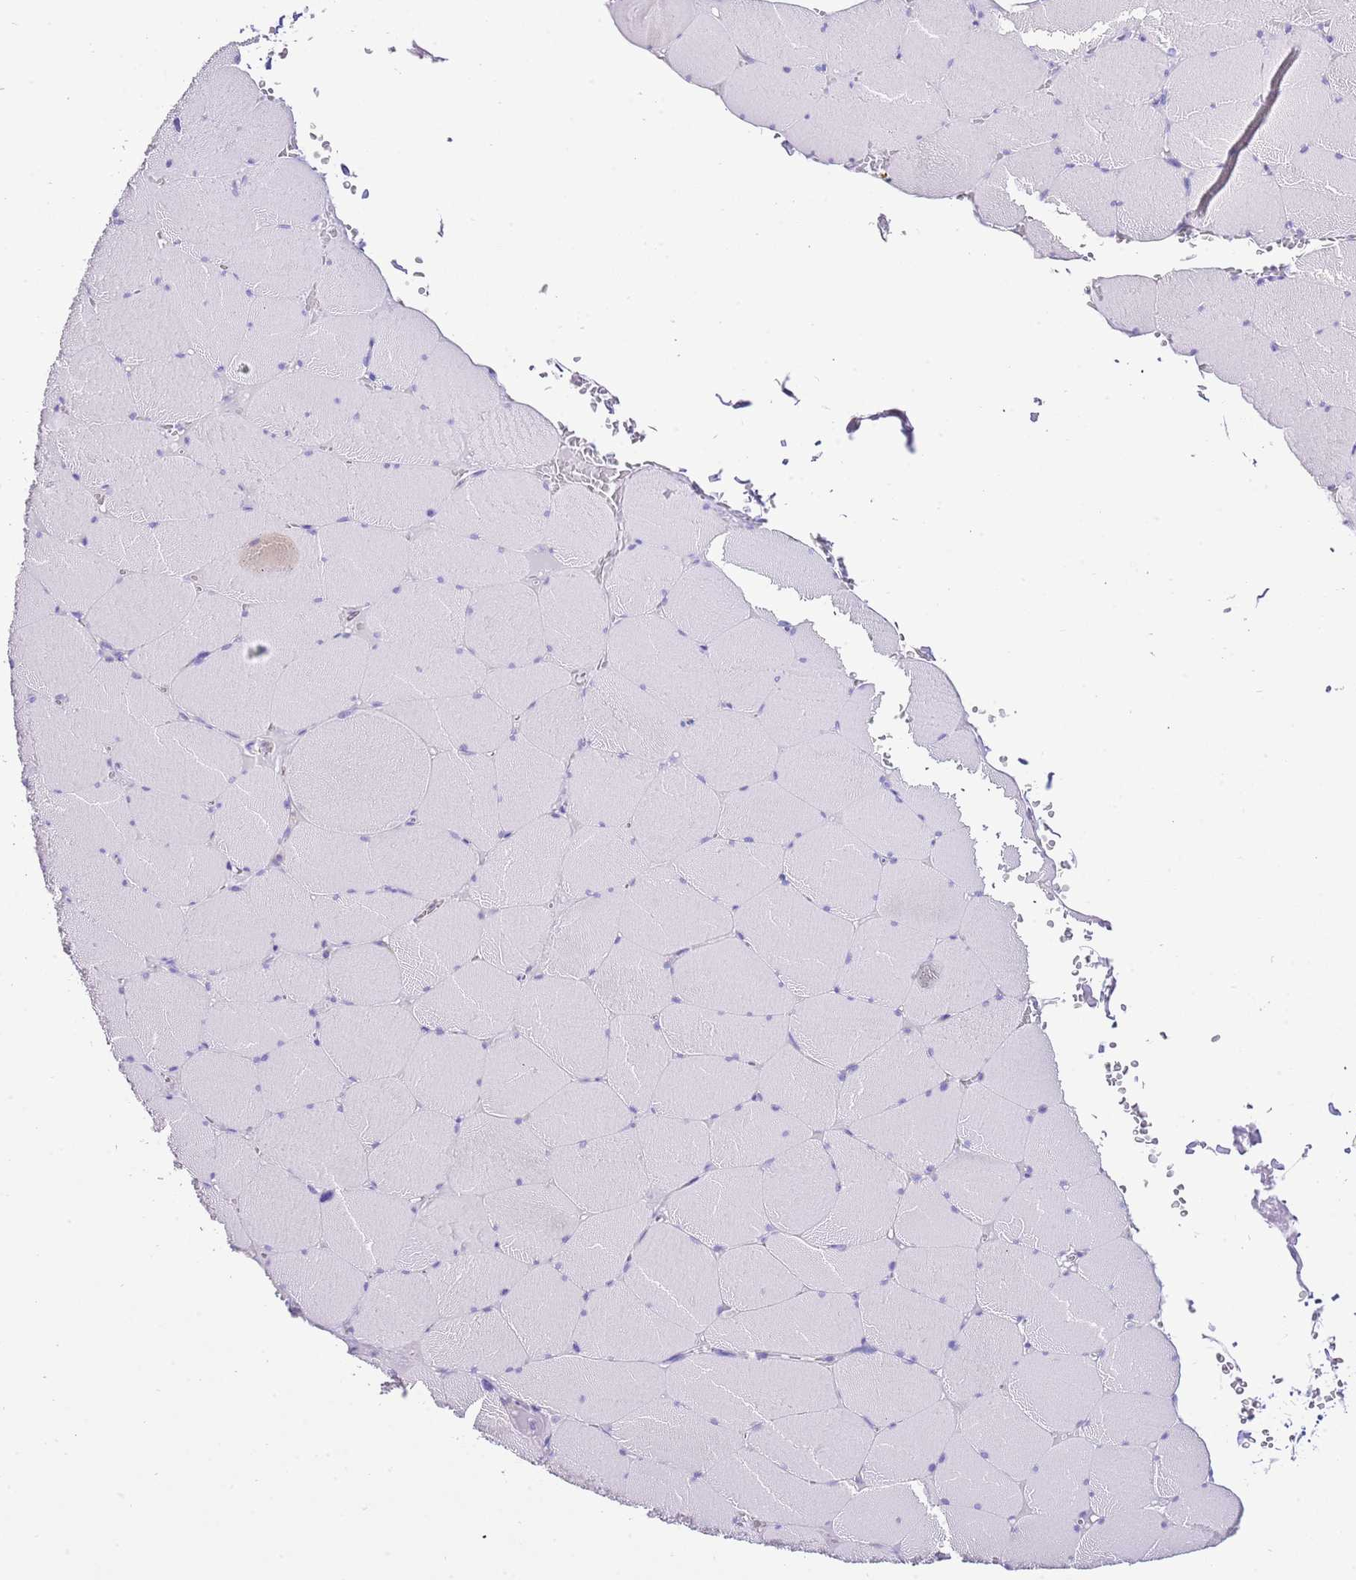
{"staining": {"intensity": "negative", "quantity": "none", "location": "none"}, "tissue": "skeletal muscle", "cell_type": "Myocytes", "image_type": "normal", "snomed": [{"axis": "morphology", "description": "Normal tissue, NOS"}, {"axis": "topography", "description": "Skeletal muscle"}, {"axis": "topography", "description": "Head-Neck"}], "caption": "There is no significant expression in myocytes of skeletal muscle. (DAB (3,3'-diaminobenzidine) immunohistochemistry, high magnification).", "gene": "BHLHA15", "patient": {"sex": "male", "age": 66}}